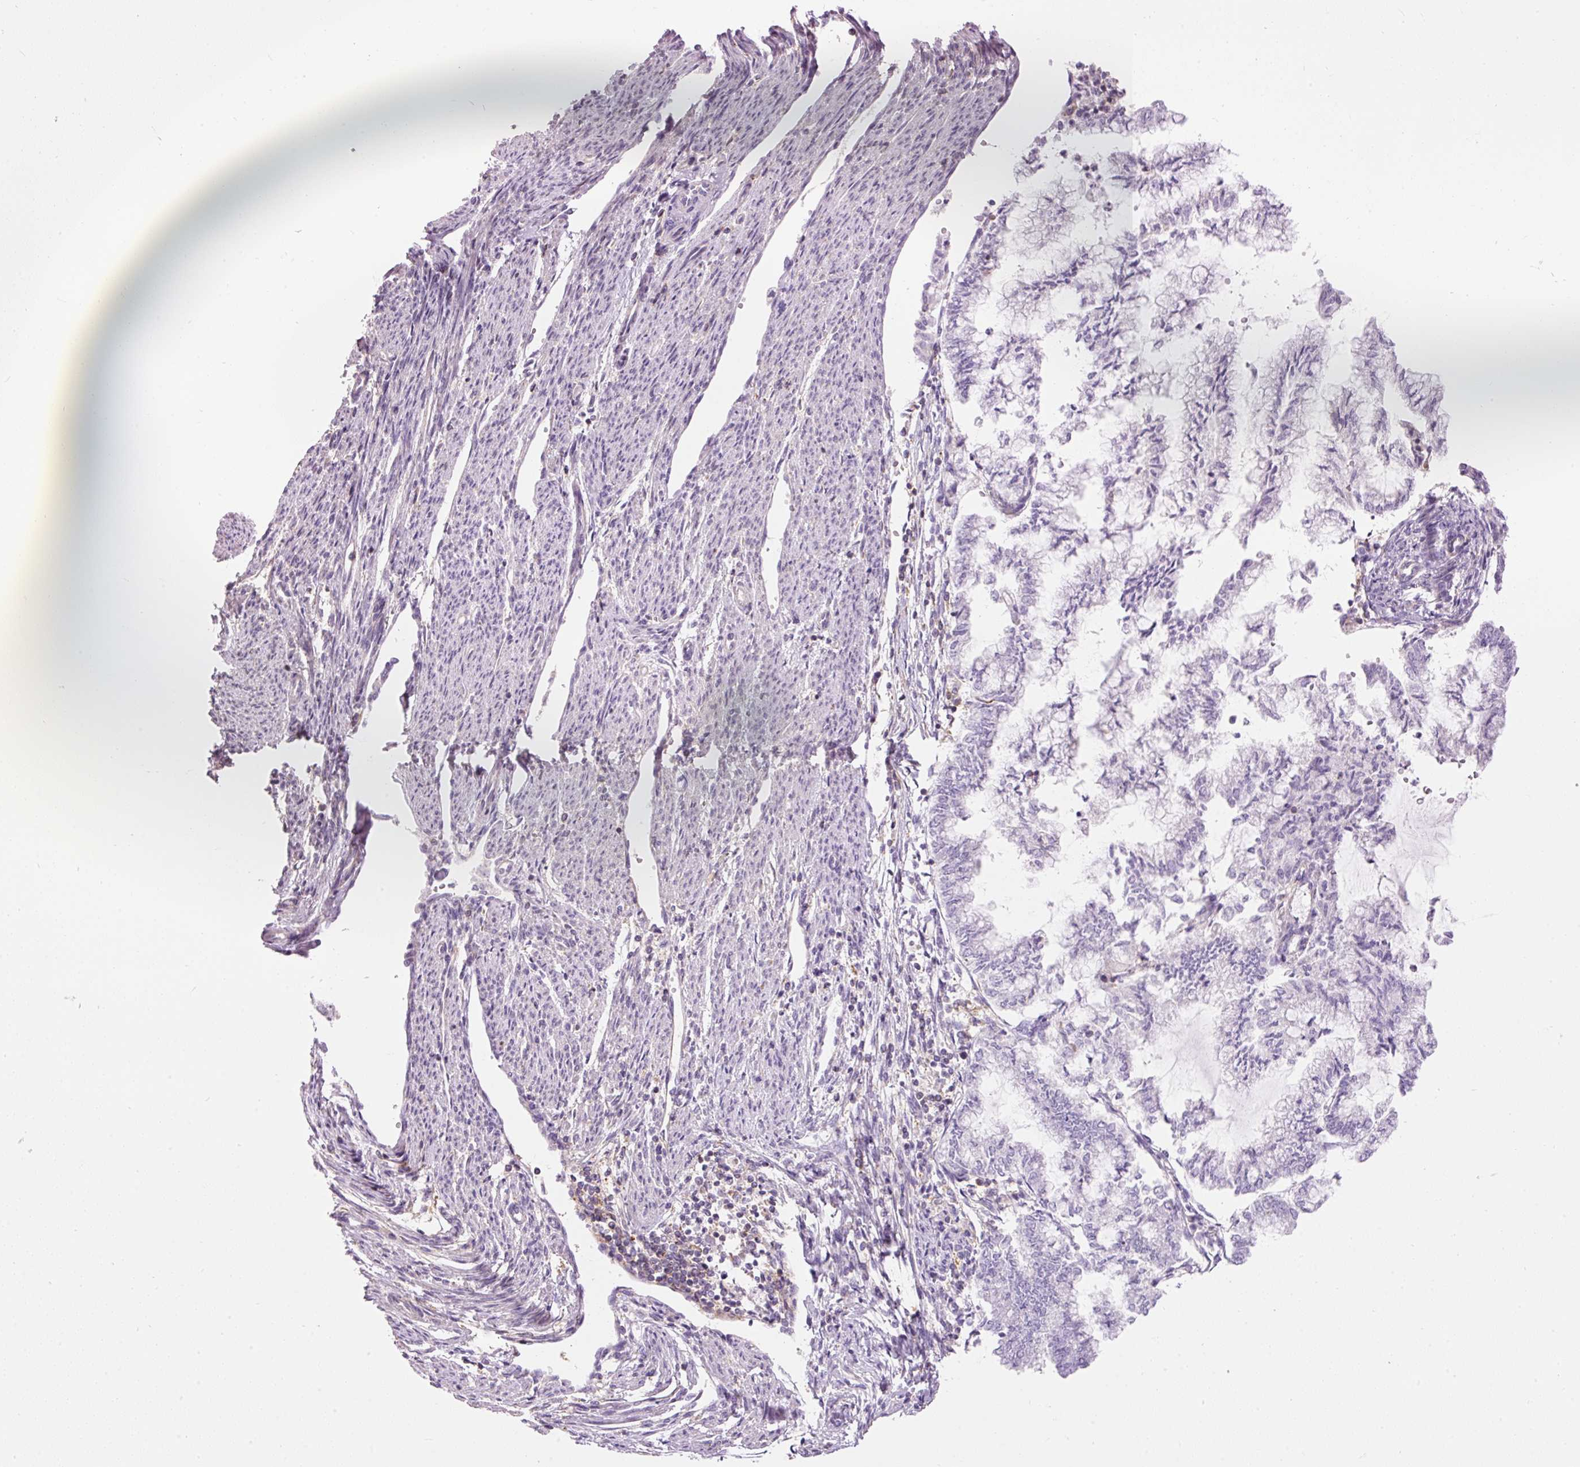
{"staining": {"intensity": "negative", "quantity": "none", "location": "none"}, "tissue": "endometrial cancer", "cell_type": "Tumor cells", "image_type": "cancer", "snomed": [{"axis": "morphology", "description": "Adenocarcinoma, NOS"}, {"axis": "topography", "description": "Endometrium"}], "caption": "A histopathology image of human endometrial adenocarcinoma is negative for staining in tumor cells. (DAB IHC visualized using brightfield microscopy, high magnification).", "gene": "DOK6", "patient": {"sex": "female", "age": 79}}